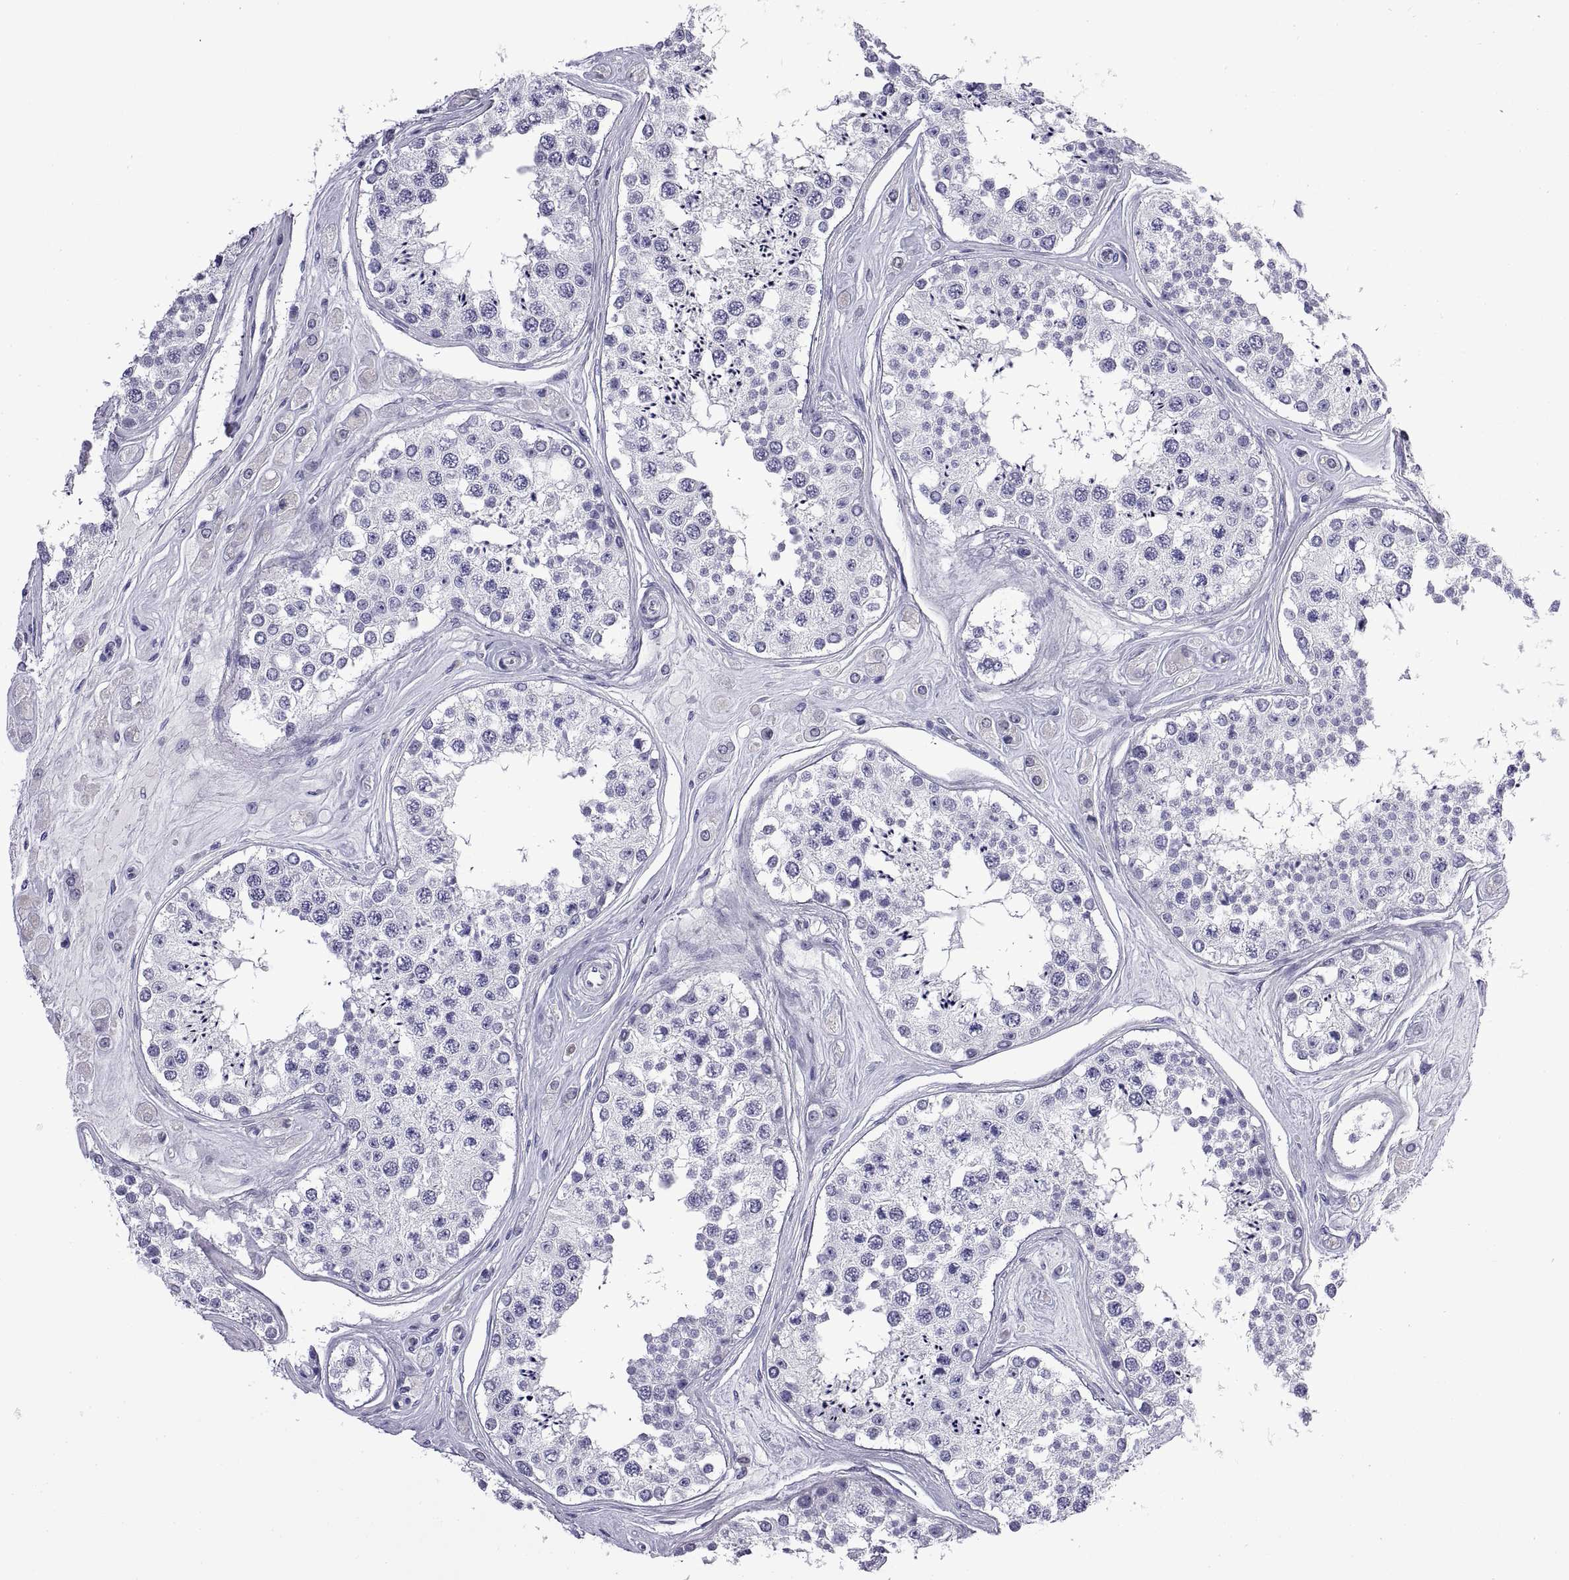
{"staining": {"intensity": "negative", "quantity": "none", "location": "none"}, "tissue": "testis", "cell_type": "Cells in seminiferous ducts", "image_type": "normal", "snomed": [{"axis": "morphology", "description": "Normal tissue, NOS"}, {"axis": "topography", "description": "Testis"}], "caption": "Immunohistochemistry photomicrograph of normal human testis stained for a protein (brown), which exhibits no positivity in cells in seminiferous ducts.", "gene": "CRISP1", "patient": {"sex": "male", "age": 25}}